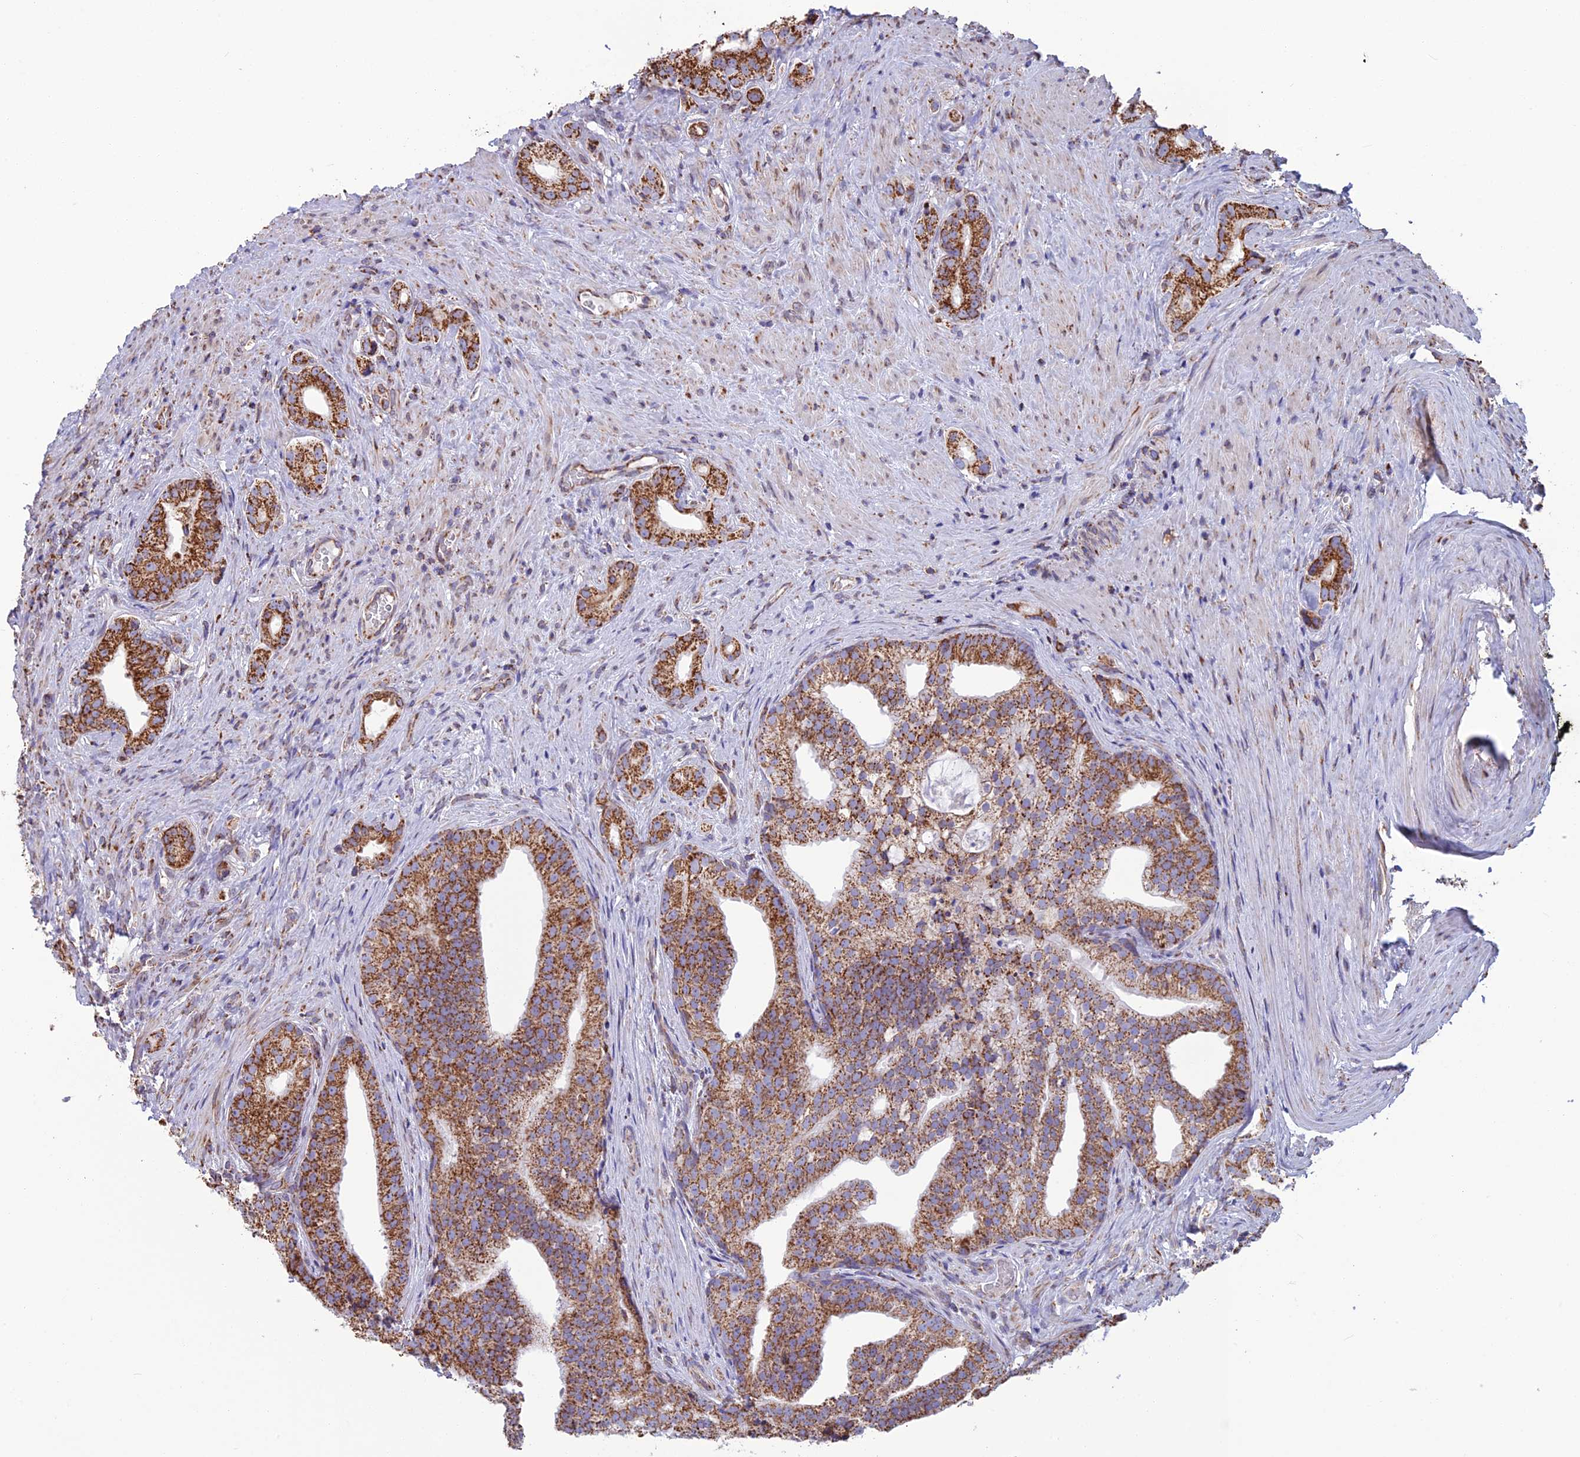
{"staining": {"intensity": "strong", "quantity": ">75%", "location": "cytoplasmic/membranous"}, "tissue": "prostate cancer", "cell_type": "Tumor cells", "image_type": "cancer", "snomed": [{"axis": "morphology", "description": "Adenocarcinoma, Low grade"}, {"axis": "topography", "description": "Prostate"}], "caption": "High-magnification brightfield microscopy of prostate cancer (low-grade adenocarcinoma) stained with DAB (brown) and counterstained with hematoxylin (blue). tumor cells exhibit strong cytoplasmic/membranous staining is seen in approximately>75% of cells. (brown staining indicates protein expression, while blue staining denotes nuclei).", "gene": "CS", "patient": {"sex": "male", "age": 71}}